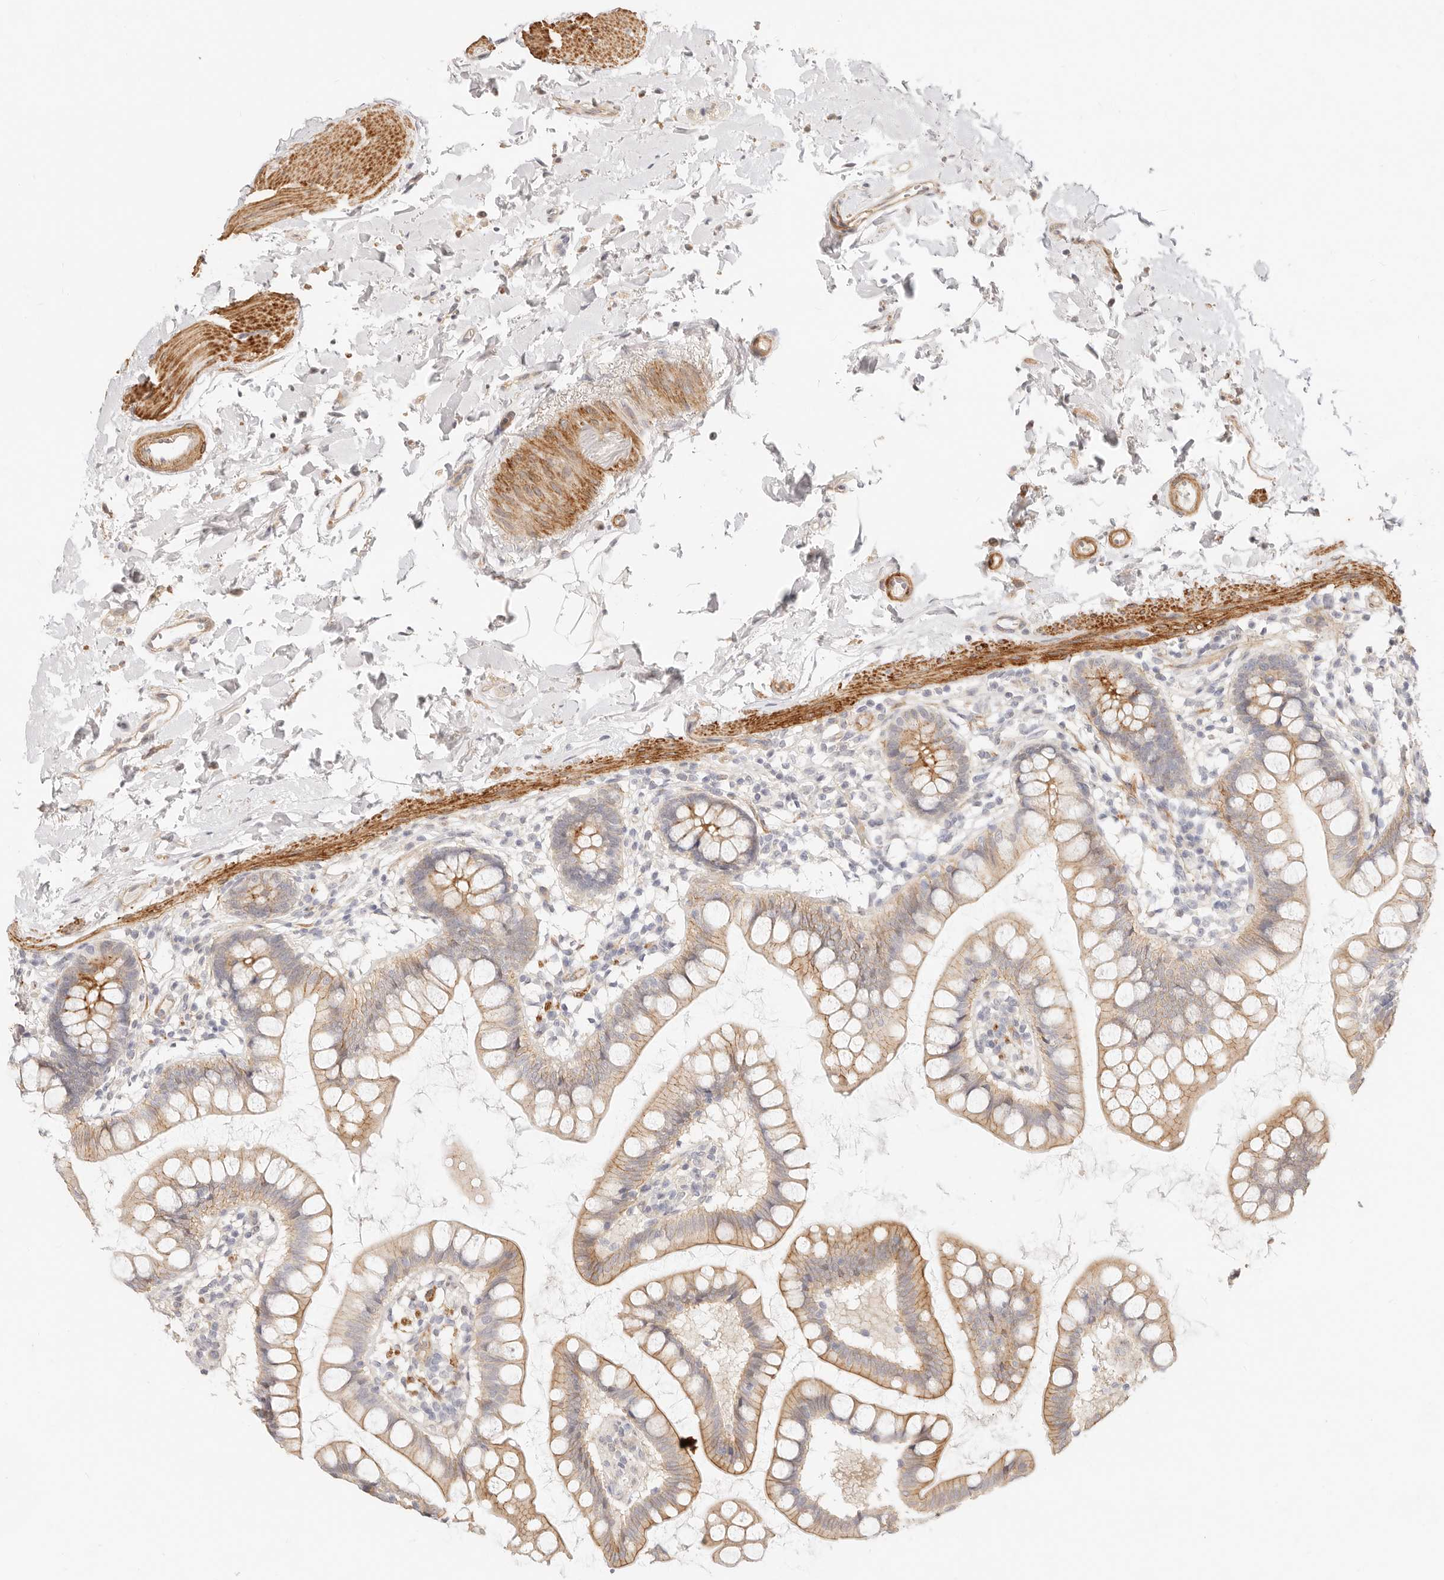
{"staining": {"intensity": "moderate", "quantity": "<25%", "location": "cytoplasmic/membranous"}, "tissue": "small intestine", "cell_type": "Glandular cells", "image_type": "normal", "snomed": [{"axis": "morphology", "description": "Normal tissue, NOS"}, {"axis": "topography", "description": "Small intestine"}], "caption": "Immunohistochemical staining of benign human small intestine displays moderate cytoplasmic/membranous protein staining in approximately <25% of glandular cells. Immunohistochemistry (ihc) stains the protein of interest in brown and the nuclei are stained blue.", "gene": "UBXN10", "patient": {"sex": "female", "age": 84}}